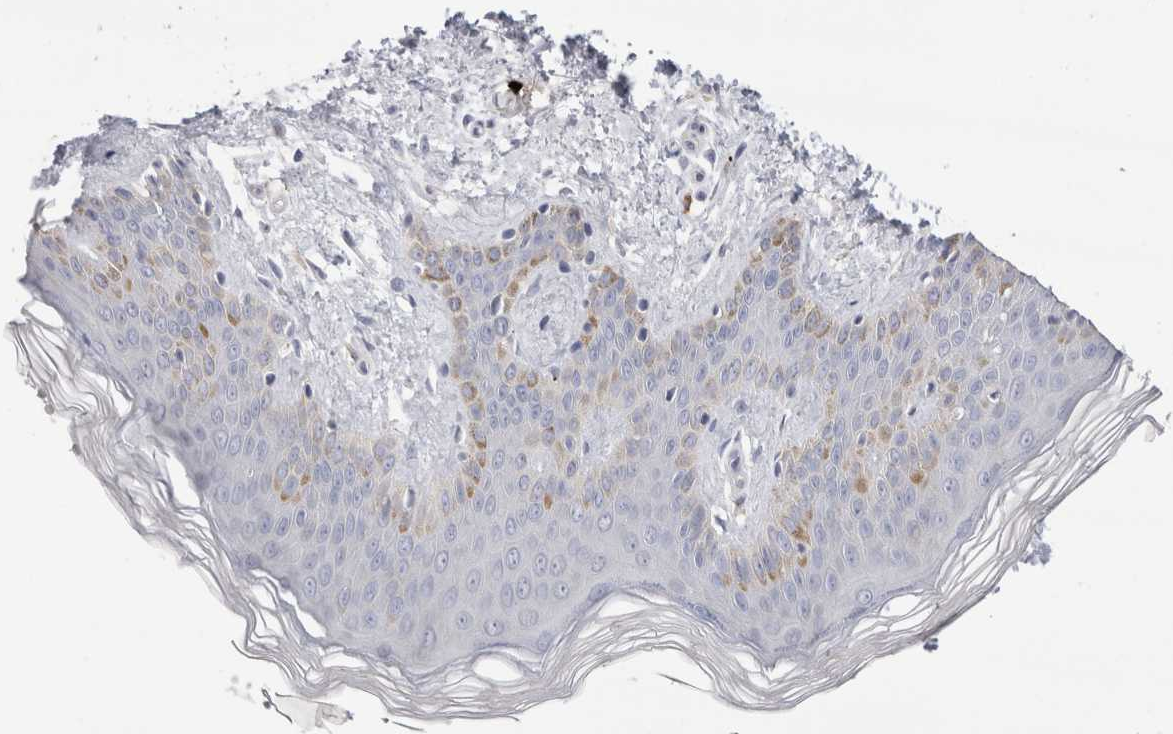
{"staining": {"intensity": "negative", "quantity": "none", "location": "none"}, "tissue": "skin", "cell_type": "Fibroblasts", "image_type": "normal", "snomed": [{"axis": "morphology", "description": "Normal tissue, NOS"}, {"axis": "morphology", "description": "Neoplasm, benign, NOS"}, {"axis": "topography", "description": "Skin"}, {"axis": "topography", "description": "Soft tissue"}], "caption": "Immunohistochemical staining of unremarkable skin shows no significant staining in fibroblasts.", "gene": "SPINK2", "patient": {"sex": "male", "age": 26}}